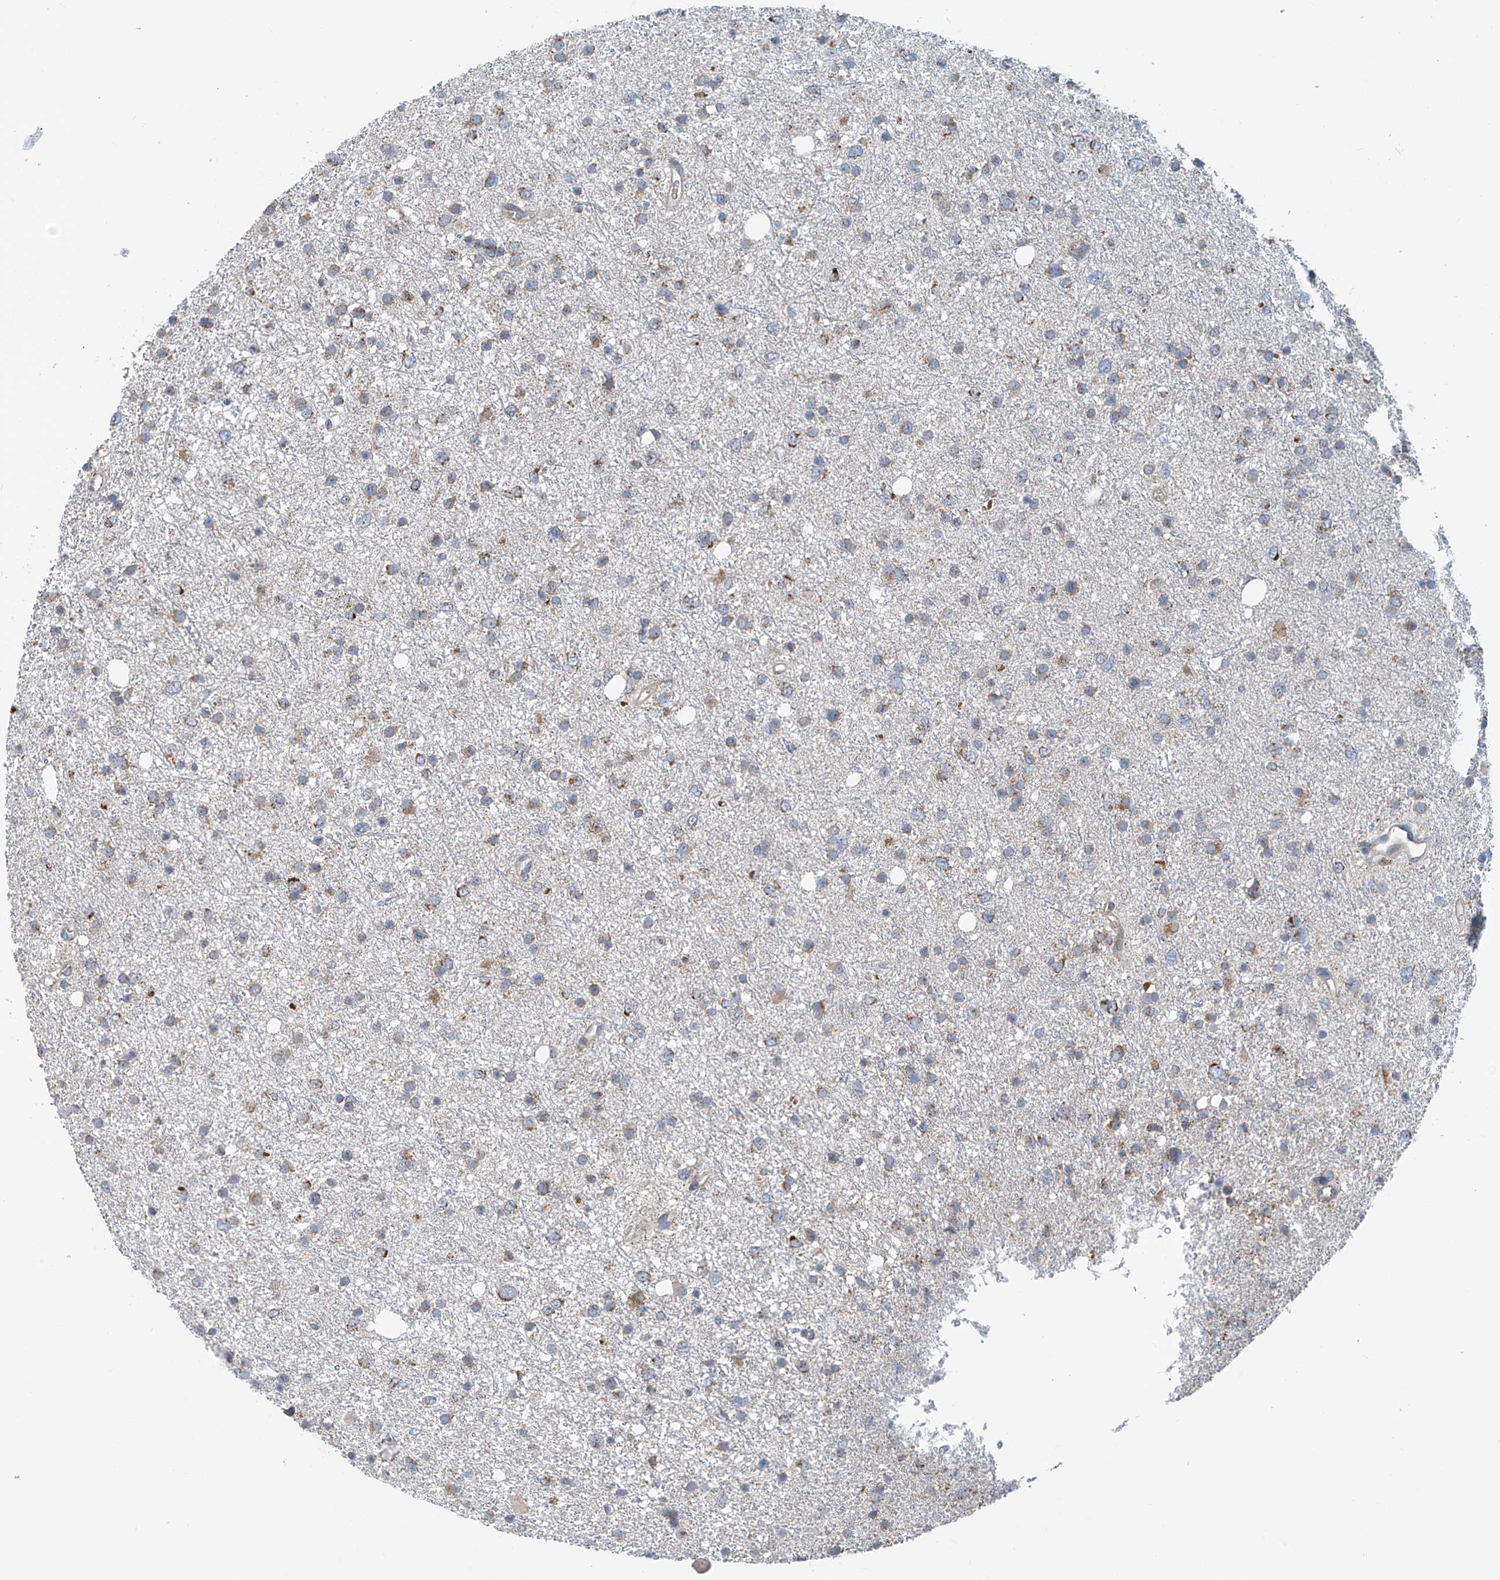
{"staining": {"intensity": "moderate", "quantity": "<25%", "location": "cytoplasmic/membranous"}, "tissue": "glioma", "cell_type": "Tumor cells", "image_type": "cancer", "snomed": [{"axis": "morphology", "description": "Glioma, malignant, Low grade"}, {"axis": "topography", "description": "Cerebral cortex"}], "caption": "Glioma was stained to show a protein in brown. There is low levels of moderate cytoplasmic/membranous staining in approximately <25% of tumor cells.", "gene": "COMMD1", "patient": {"sex": "female", "age": 39}}